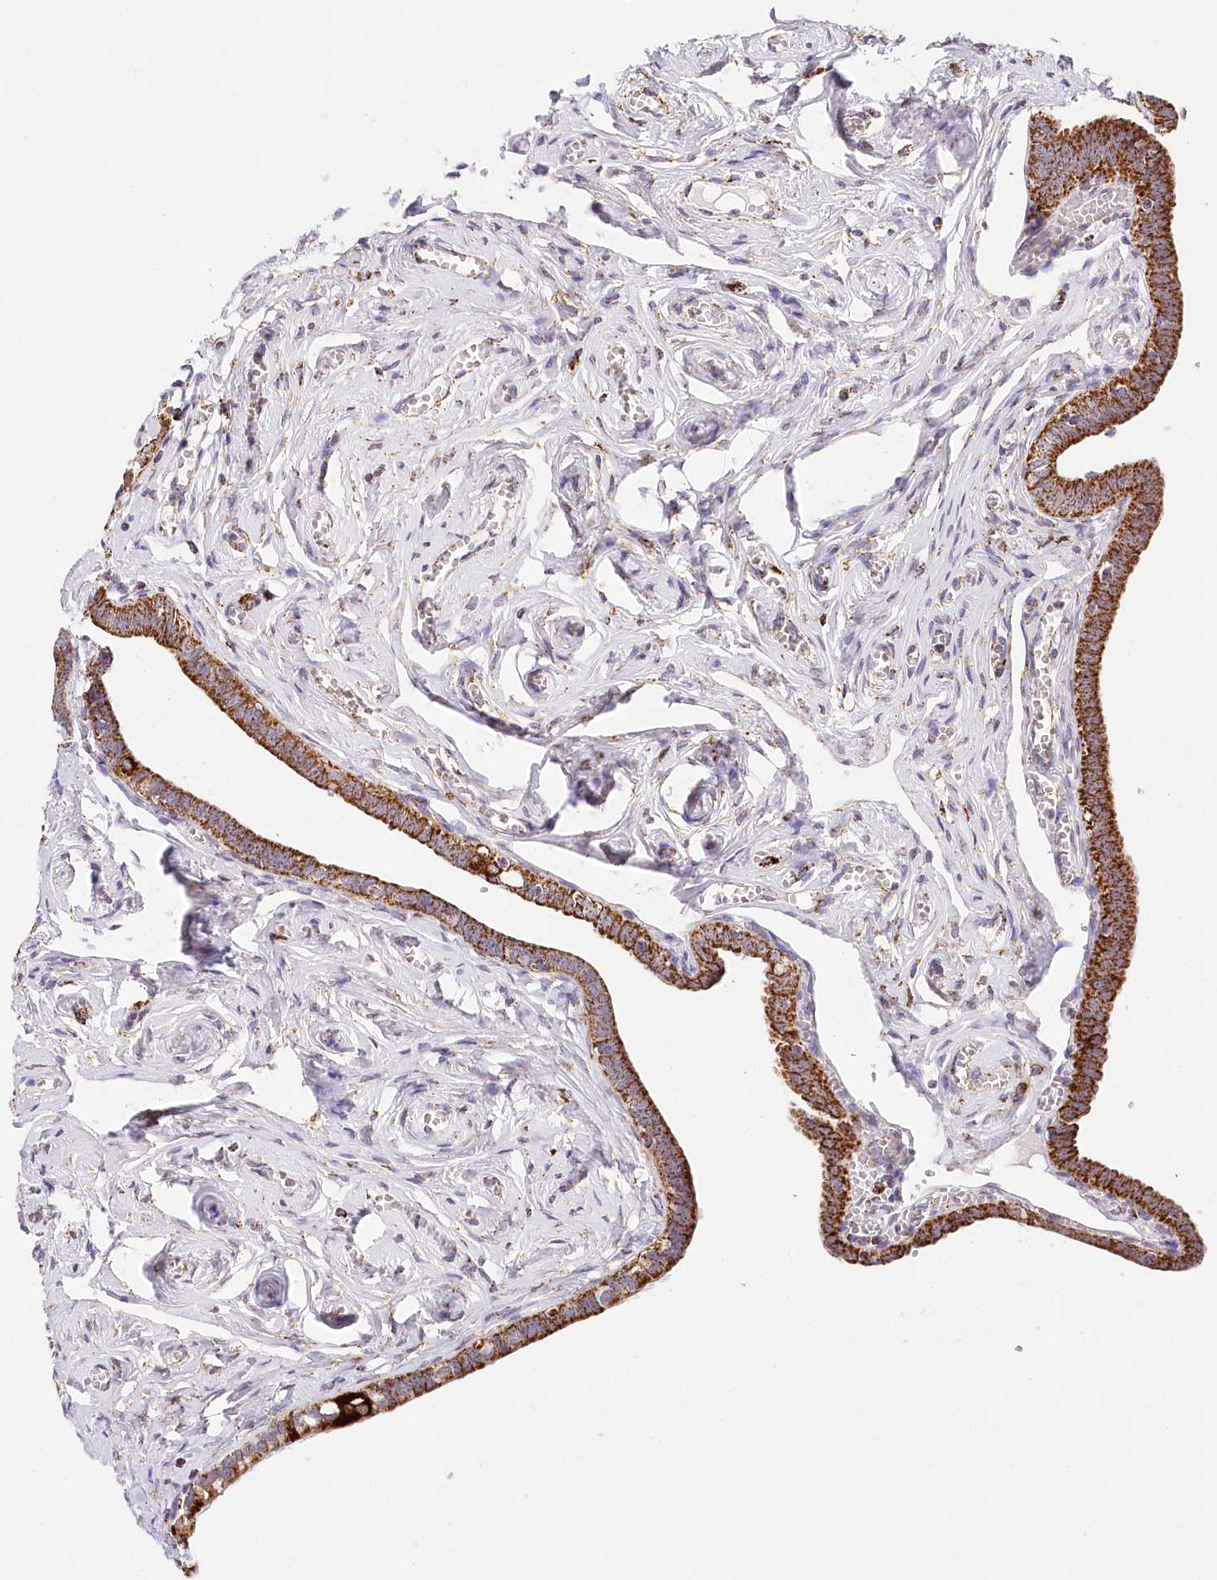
{"staining": {"intensity": "strong", "quantity": ">75%", "location": "cytoplasmic/membranous"}, "tissue": "fallopian tube", "cell_type": "Glandular cells", "image_type": "normal", "snomed": [{"axis": "morphology", "description": "Normal tissue, NOS"}, {"axis": "topography", "description": "Fallopian tube"}], "caption": "Immunohistochemistry of unremarkable human fallopian tube exhibits high levels of strong cytoplasmic/membranous staining in approximately >75% of glandular cells.", "gene": "LSS", "patient": {"sex": "female", "age": 71}}